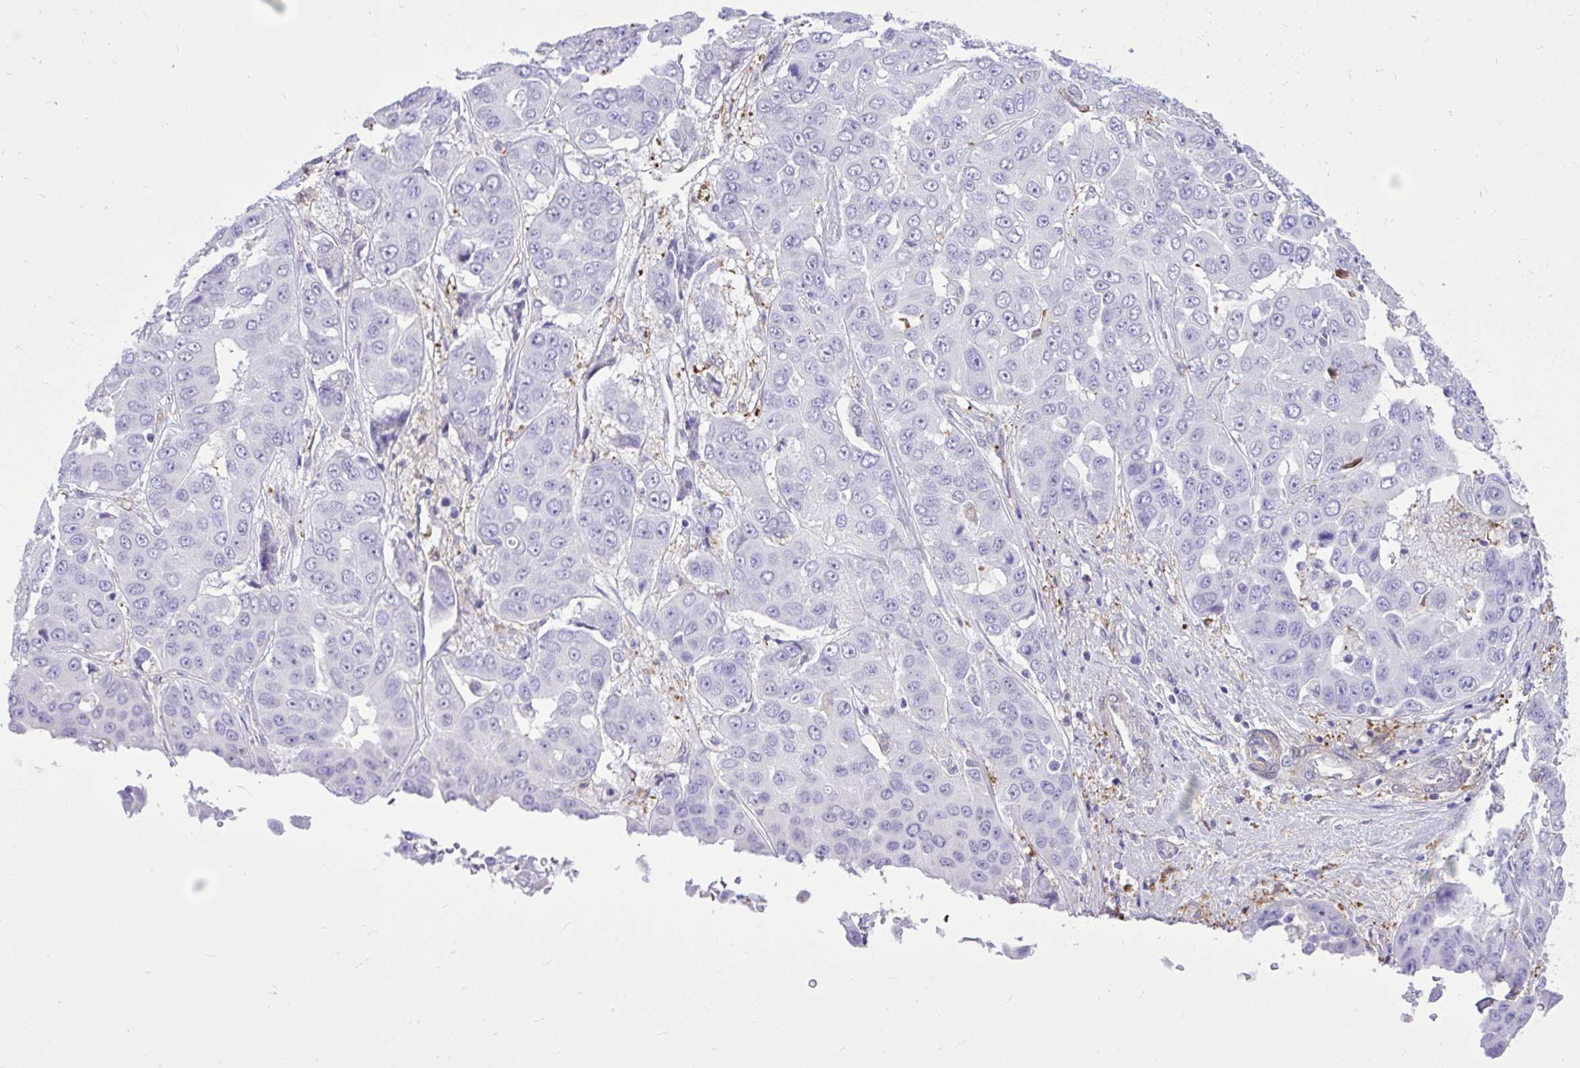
{"staining": {"intensity": "negative", "quantity": "none", "location": "none"}, "tissue": "liver cancer", "cell_type": "Tumor cells", "image_type": "cancer", "snomed": [{"axis": "morphology", "description": "Cholangiocarcinoma"}, {"axis": "topography", "description": "Liver"}], "caption": "Liver cancer (cholangiocarcinoma) was stained to show a protein in brown. There is no significant expression in tumor cells.", "gene": "TLR7", "patient": {"sex": "female", "age": 52}}